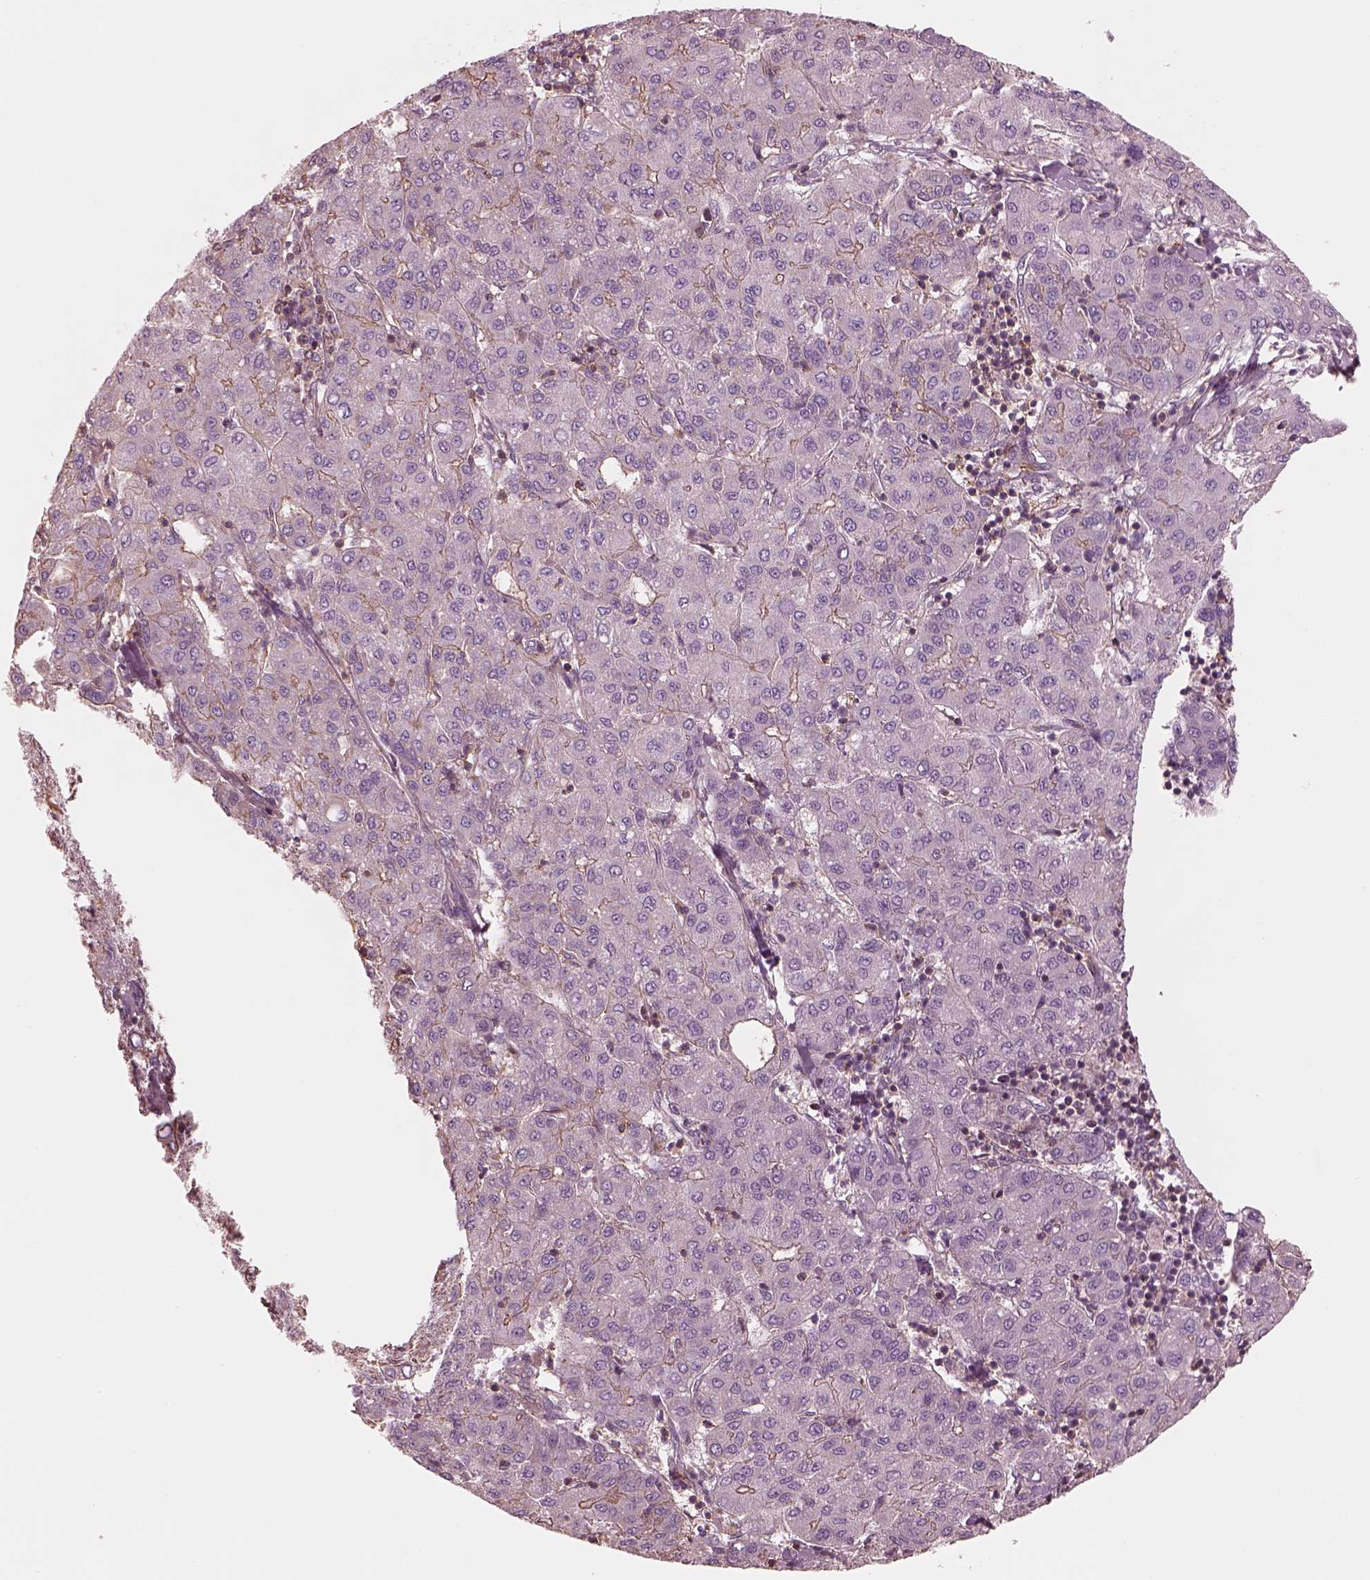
{"staining": {"intensity": "moderate", "quantity": "<25%", "location": "cytoplasmic/membranous"}, "tissue": "liver cancer", "cell_type": "Tumor cells", "image_type": "cancer", "snomed": [{"axis": "morphology", "description": "Carcinoma, Hepatocellular, NOS"}, {"axis": "topography", "description": "Liver"}], "caption": "Moderate cytoplasmic/membranous protein staining is seen in about <25% of tumor cells in liver cancer.", "gene": "STK33", "patient": {"sex": "male", "age": 65}}